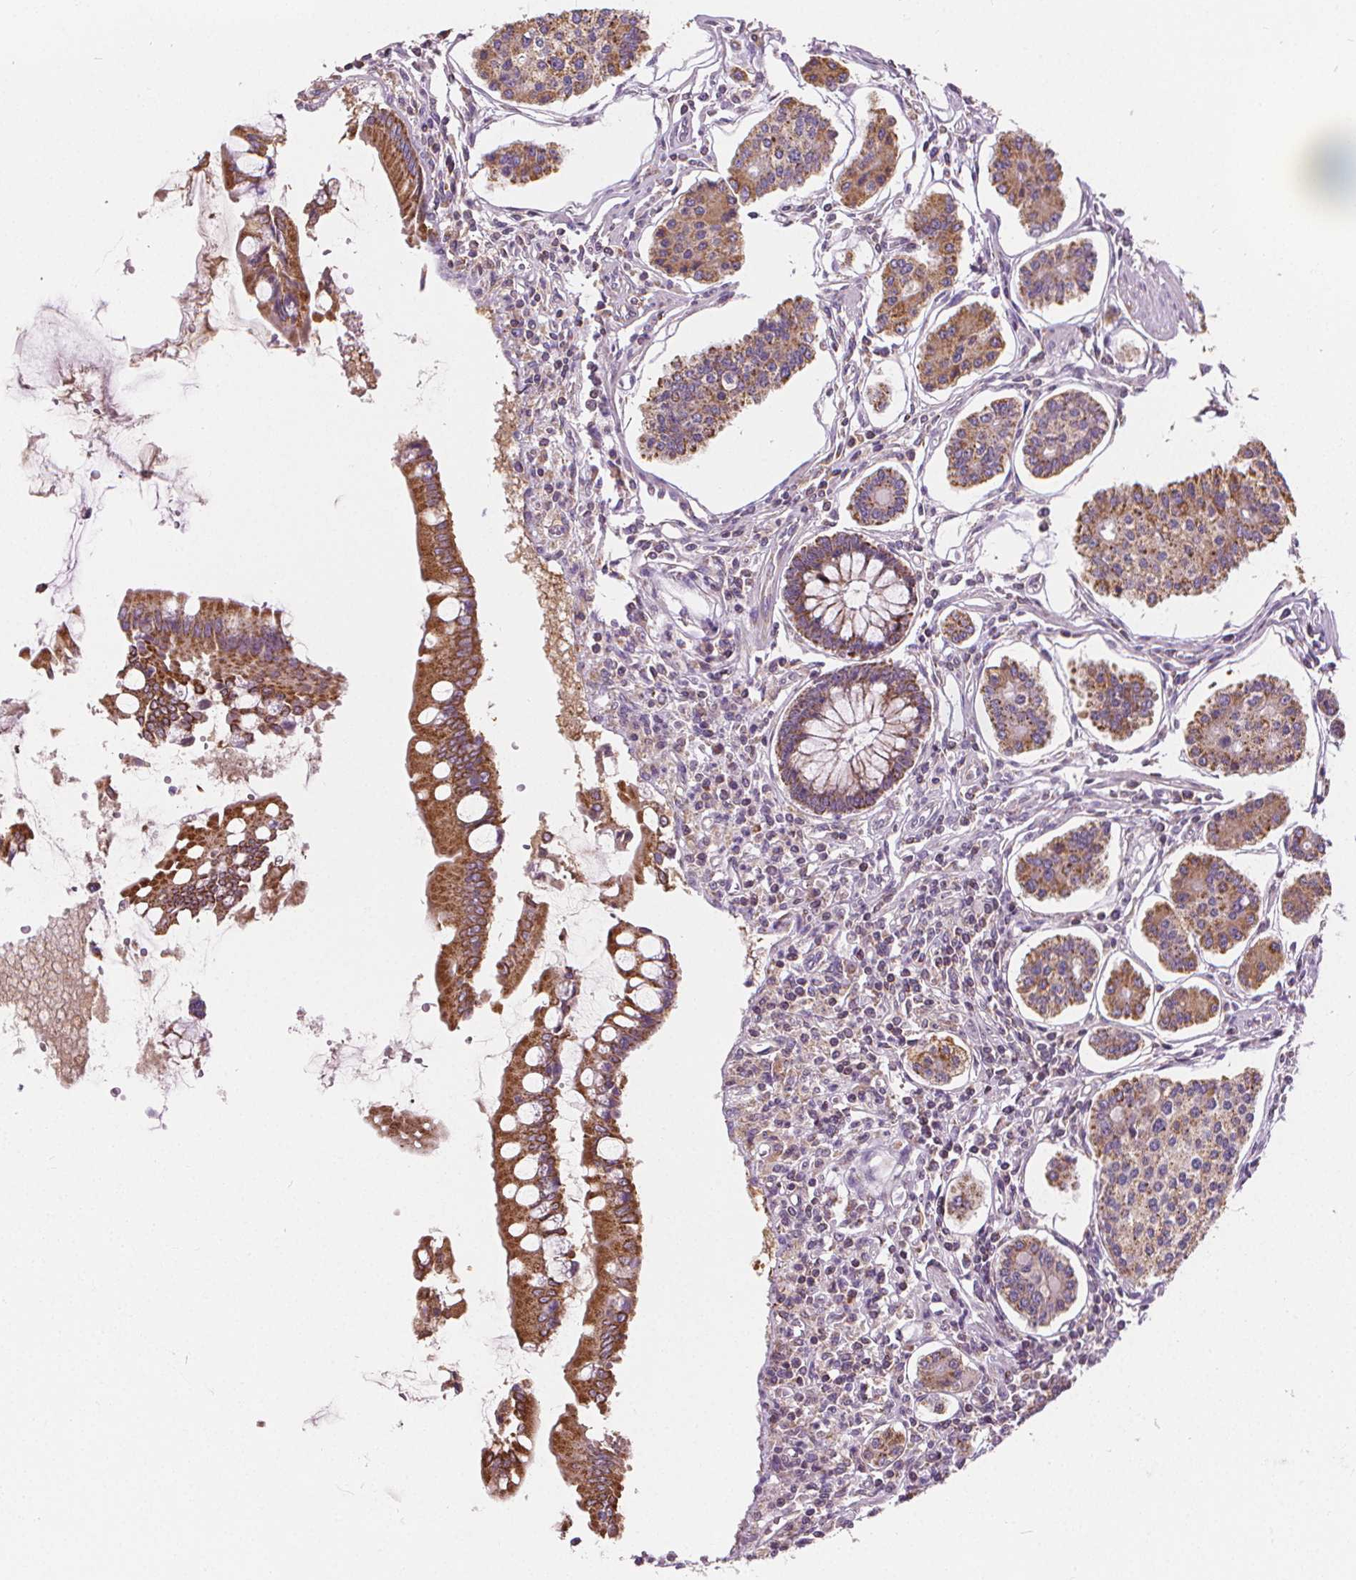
{"staining": {"intensity": "moderate", "quantity": ">75%", "location": "cytoplasmic/membranous"}, "tissue": "carcinoid", "cell_type": "Tumor cells", "image_type": "cancer", "snomed": [{"axis": "morphology", "description": "Carcinoid, malignant, NOS"}, {"axis": "topography", "description": "Small intestine"}], "caption": "Immunohistochemistry (IHC) (DAB) staining of malignant carcinoid displays moderate cytoplasmic/membranous protein expression in approximately >75% of tumor cells.", "gene": "RAB20", "patient": {"sex": "female", "age": 65}}